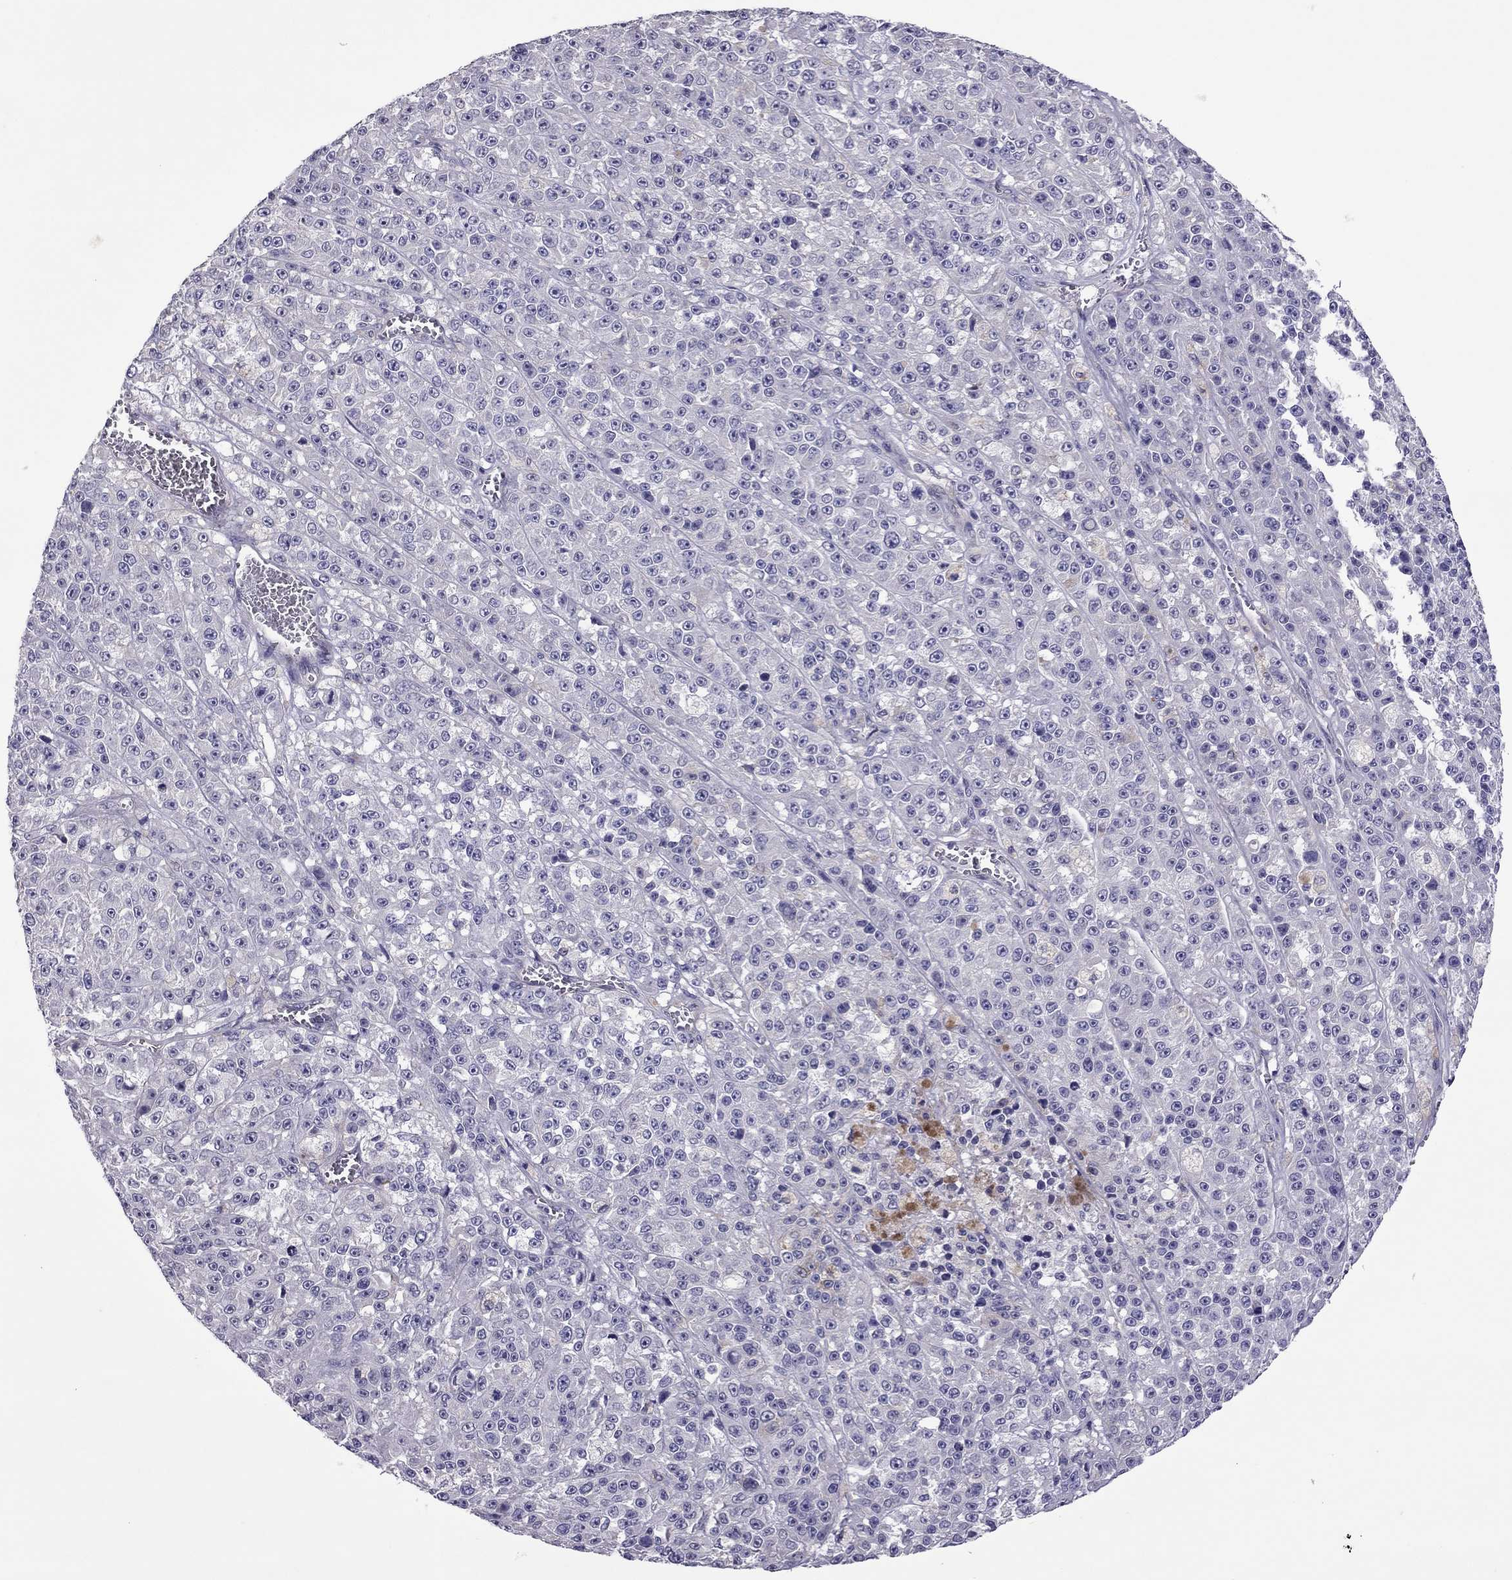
{"staining": {"intensity": "negative", "quantity": "none", "location": "none"}, "tissue": "melanoma", "cell_type": "Tumor cells", "image_type": "cancer", "snomed": [{"axis": "morphology", "description": "Malignant melanoma, NOS"}, {"axis": "topography", "description": "Skin"}], "caption": "There is no significant staining in tumor cells of malignant melanoma. (DAB IHC visualized using brightfield microscopy, high magnification).", "gene": "SLC16A8", "patient": {"sex": "female", "age": 58}}